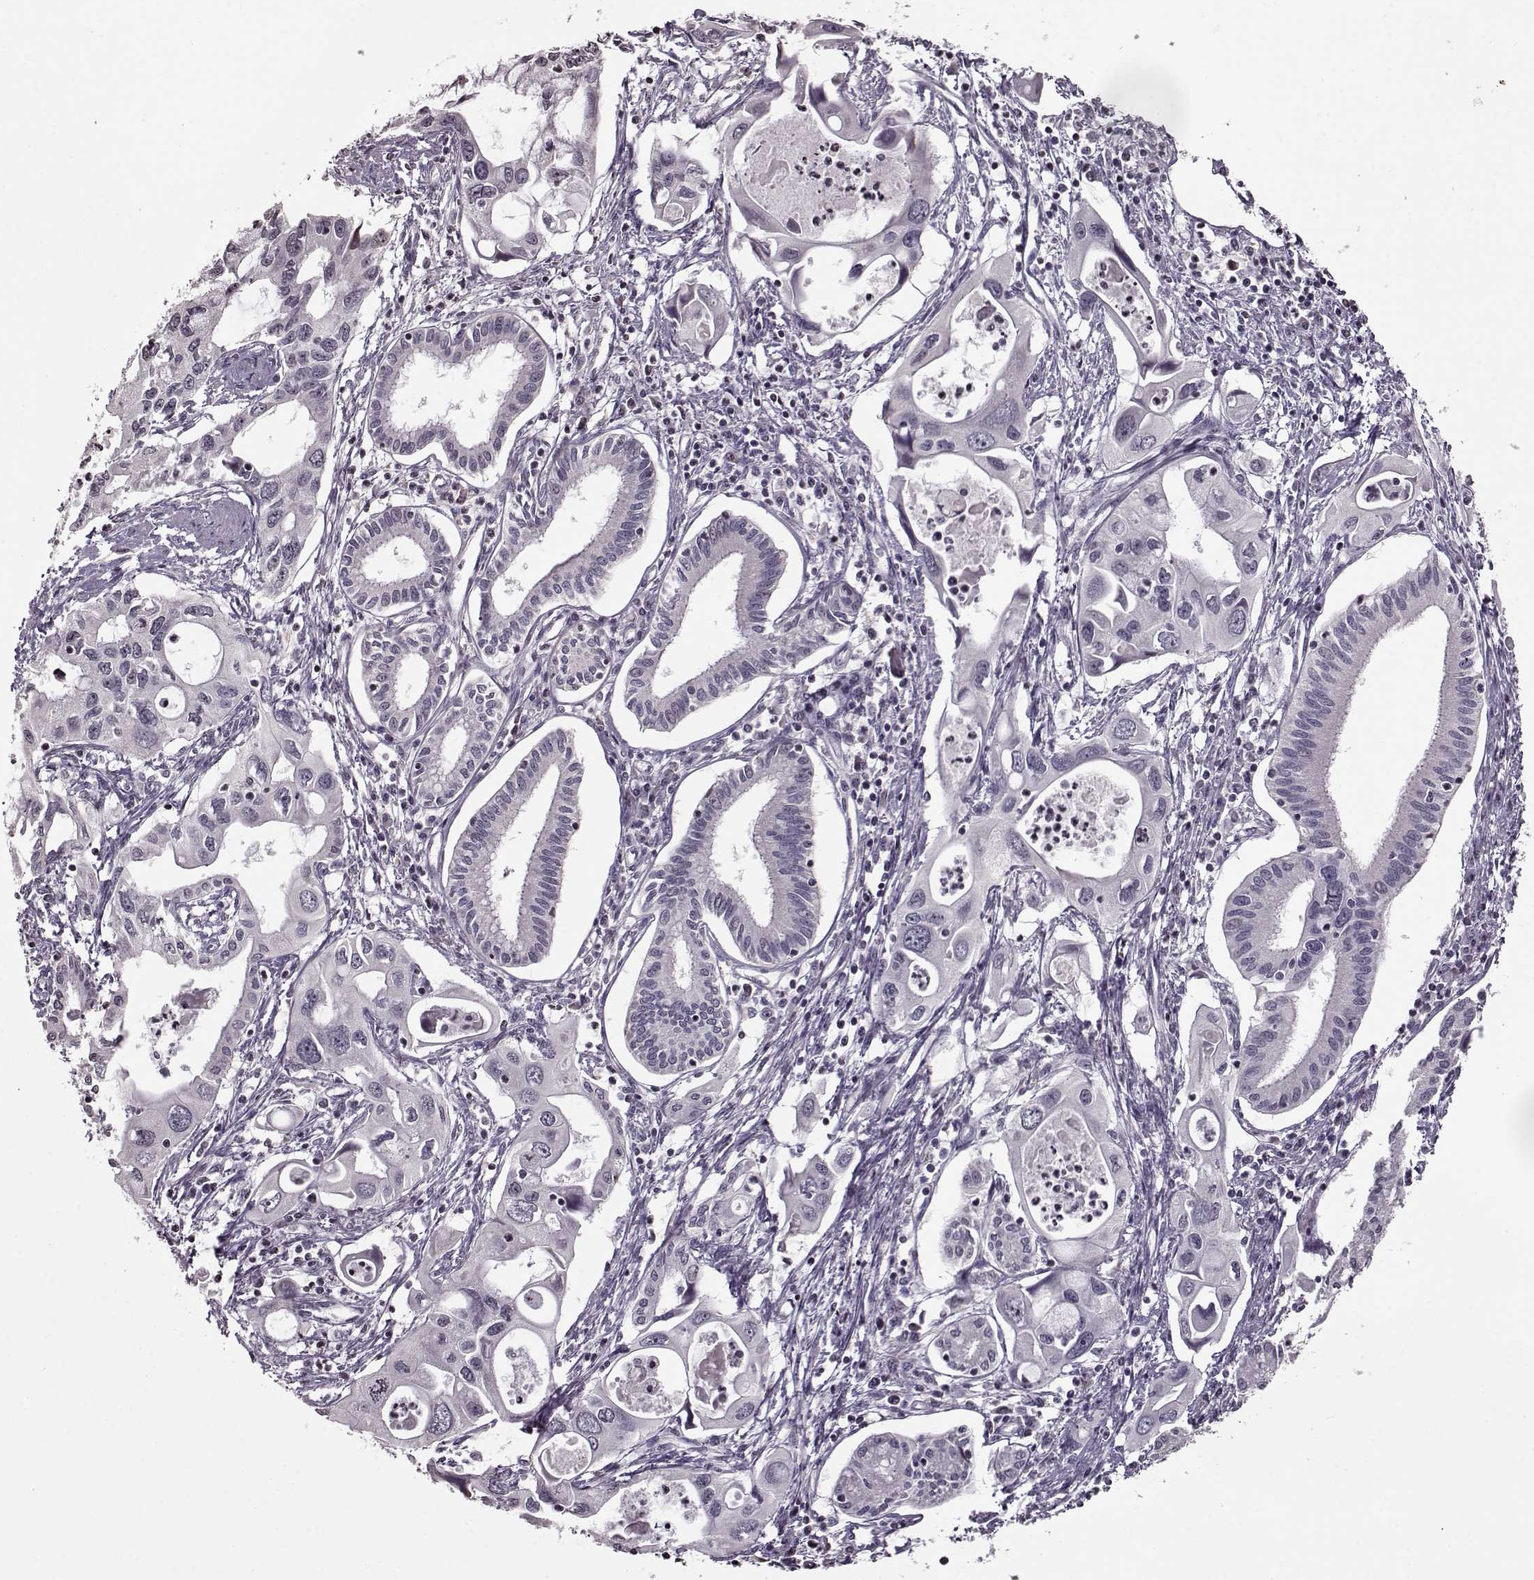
{"staining": {"intensity": "negative", "quantity": "none", "location": "none"}, "tissue": "pancreatic cancer", "cell_type": "Tumor cells", "image_type": "cancer", "snomed": [{"axis": "morphology", "description": "Adenocarcinoma, NOS"}, {"axis": "topography", "description": "Pancreas"}], "caption": "Protein analysis of pancreatic cancer (adenocarcinoma) shows no significant positivity in tumor cells. (DAB (3,3'-diaminobenzidine) immunohistochemistry (IHC), high magnification).", "gene": "FSHB", "patient": {"sex": "male", "age": 60}}